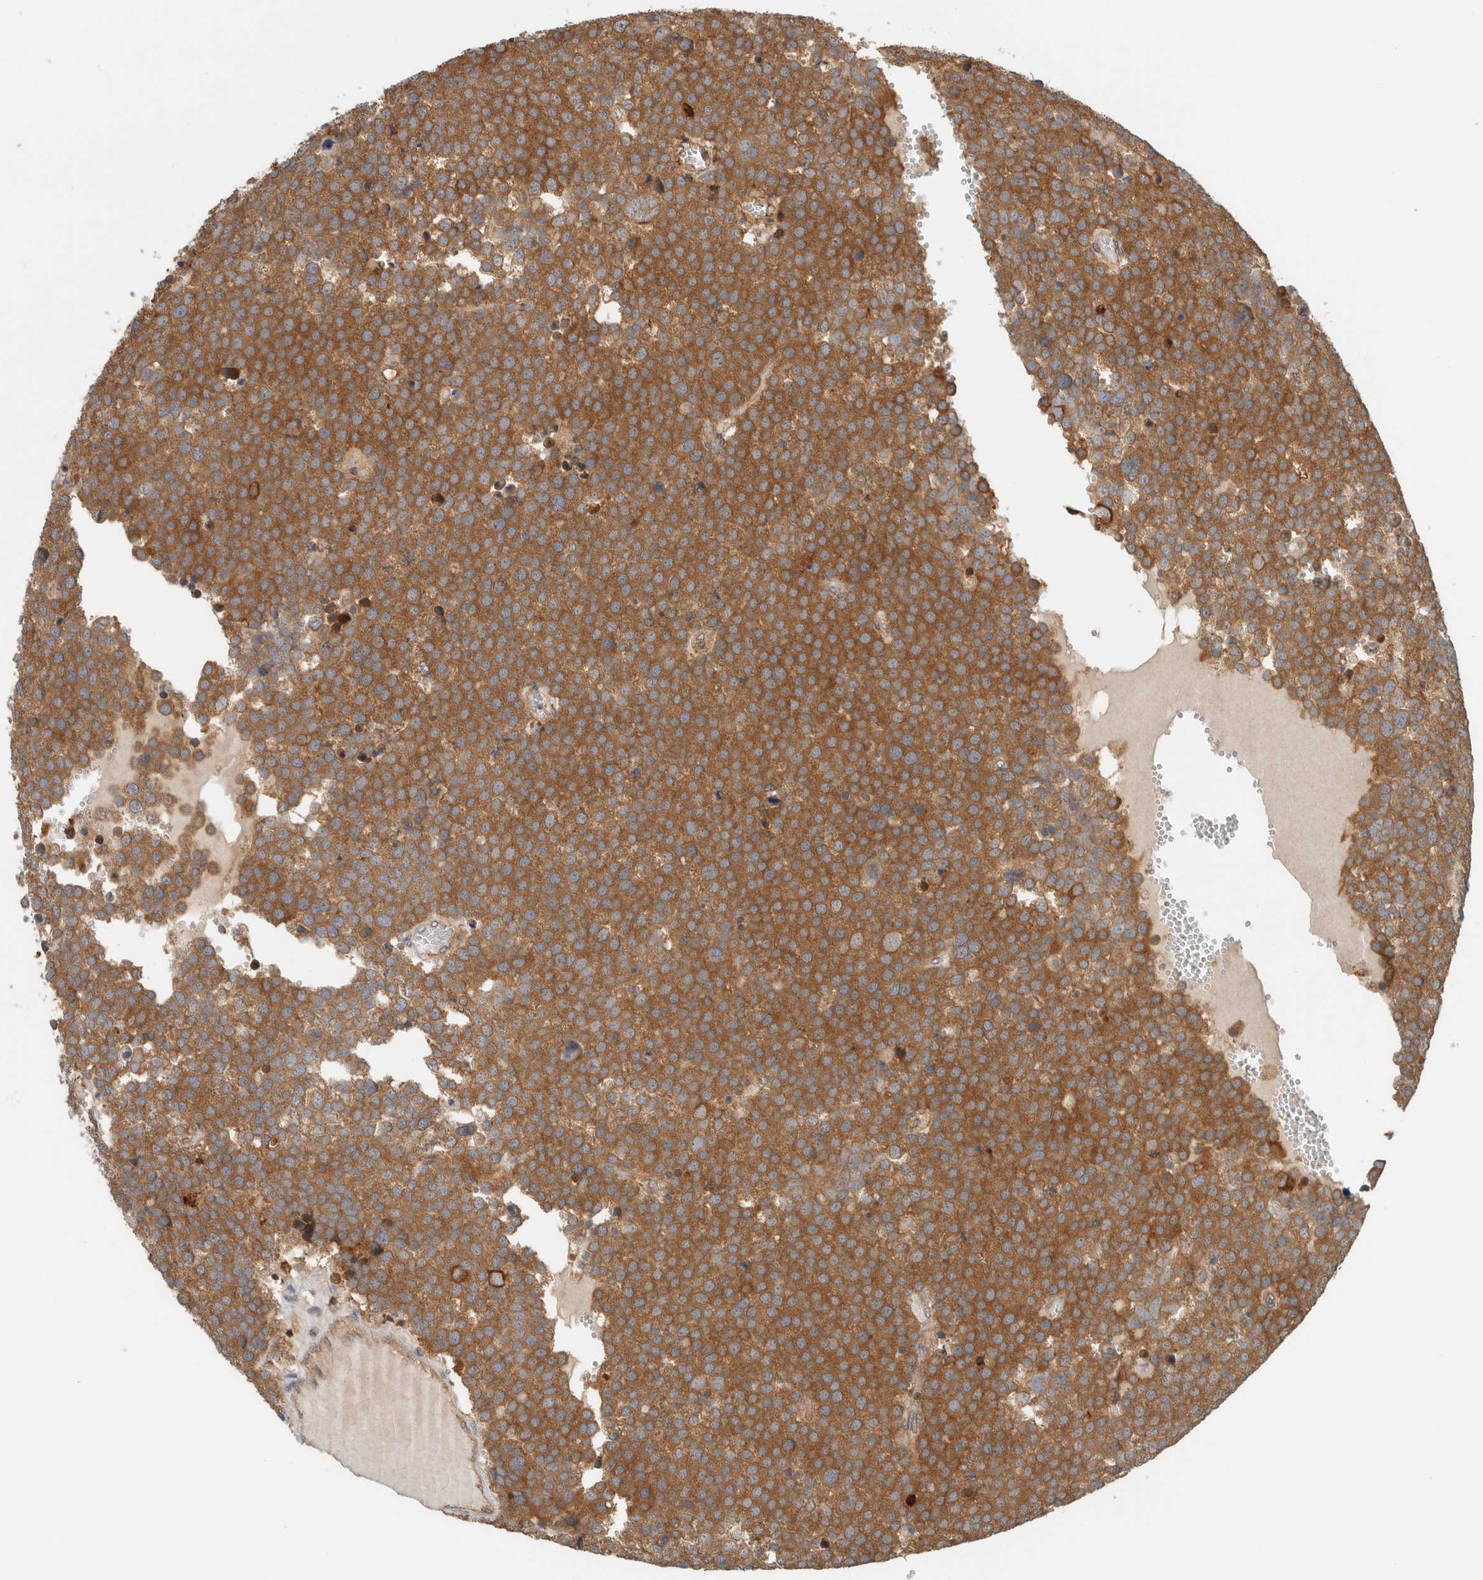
{"staining": {"intensity": "moderate", "quantity": ">75%", "location": "cytoplasmic/membranous"}, "tissue": "testis cancer", "cell_type": "Tumor cells", "image_type": "cancer", "snomed": [{"axis": "morphology", "description": "Seminoma, NOS"}, {"axis": "topography", "description": "Testis"}], "caption": "A photomicrograph of testis cancer (seminoma) stained for a protein demonstrates moderate cytoplasmic/membranous brown staining in tumor cells.", "gene": "PFDN4", "patient": {"sex": "male", "age": 71}}